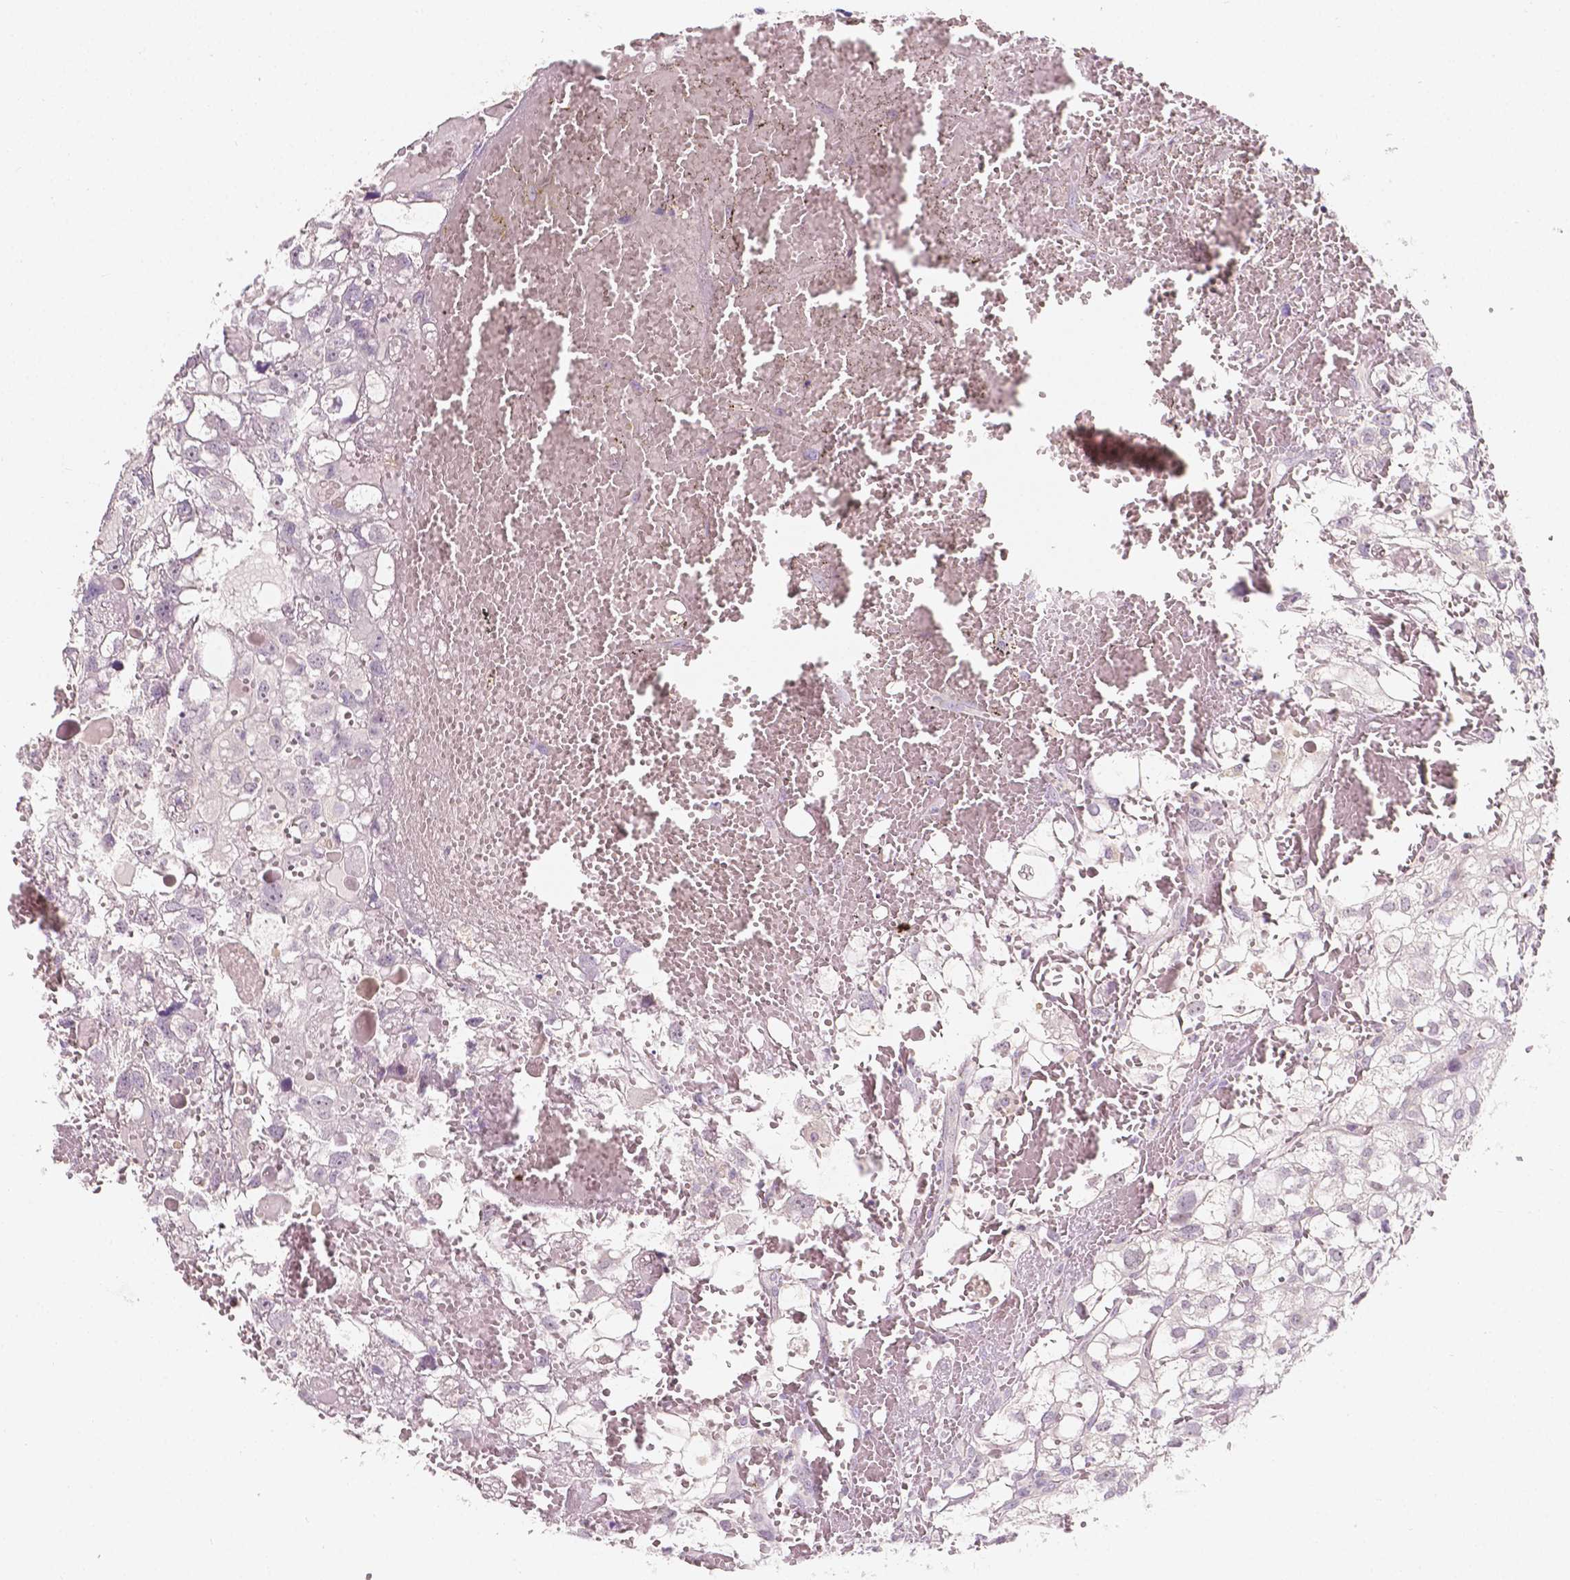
{"staining": {"intensity": "negative", "quantity": "none", "location": "none"}, "tissue": "renal cancer", "cell_type": "Tumor cells", "image_type": "cancer", "snomed": [{"axis": "morphology", "description": "Adenocarcinoma, NOS"}, {"axis": "topography", "description": "Kidney"}], "caption": "Tumor cells are negative for protein expression in human renal cancer (adenocarcinoma).", "gene": "SIRT2", "patient": {"sex": "male", "age": 56}}